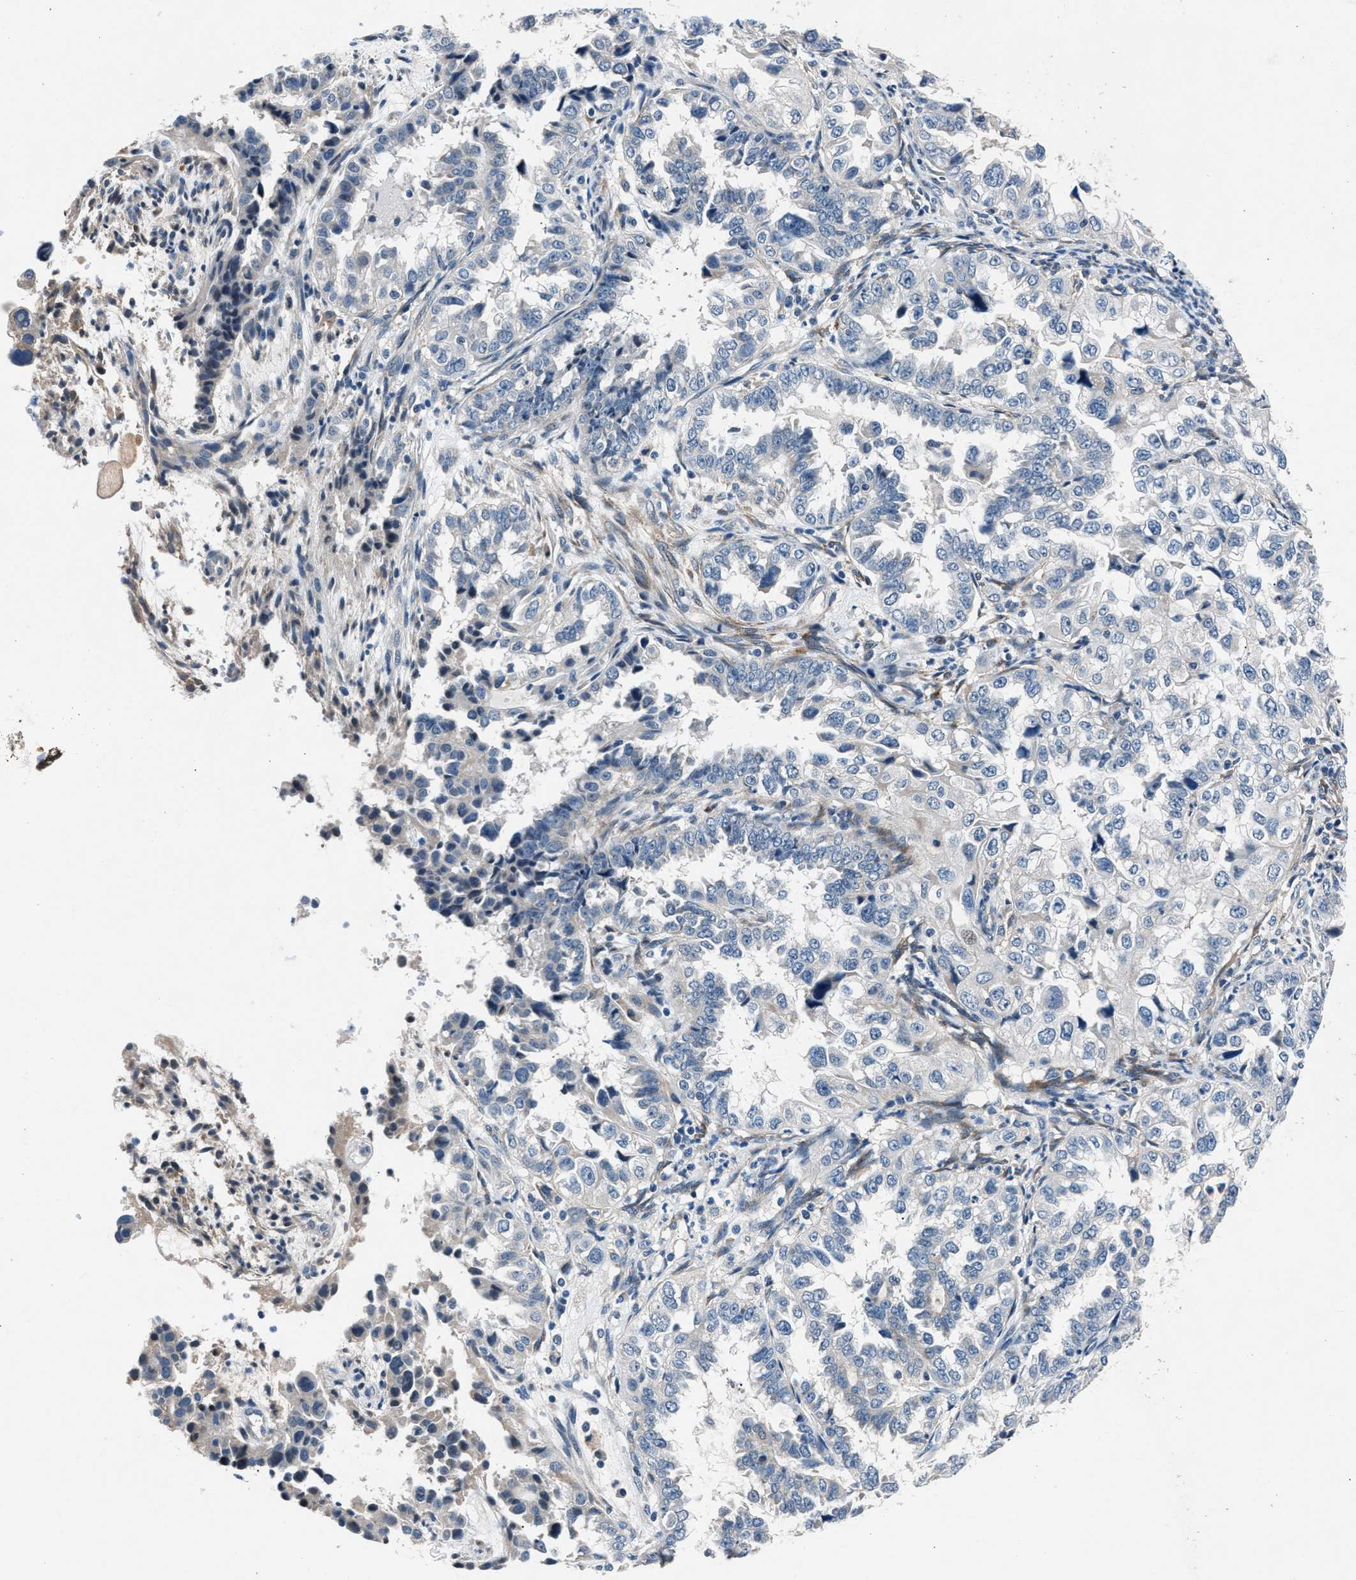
{"staining": {"intensity": "negative", "quantity": "none", "location": "none"}, "tissue": "endometrial cancer", "cell_type": "Tumor cells", "image_type": "cancer", "snomed": [{"axis": "morphology", "description": "Adenocarcinoma, NOS"}, {"axis": "topography", "description": "Endometrium"}], "caption": "Adenocarcinoma (endometrial) stained for a protein using immunohistochemistry shows no staining tumor cells.", "gene": "DENND6B", "patient": {"sex": "female", "age": 85}}